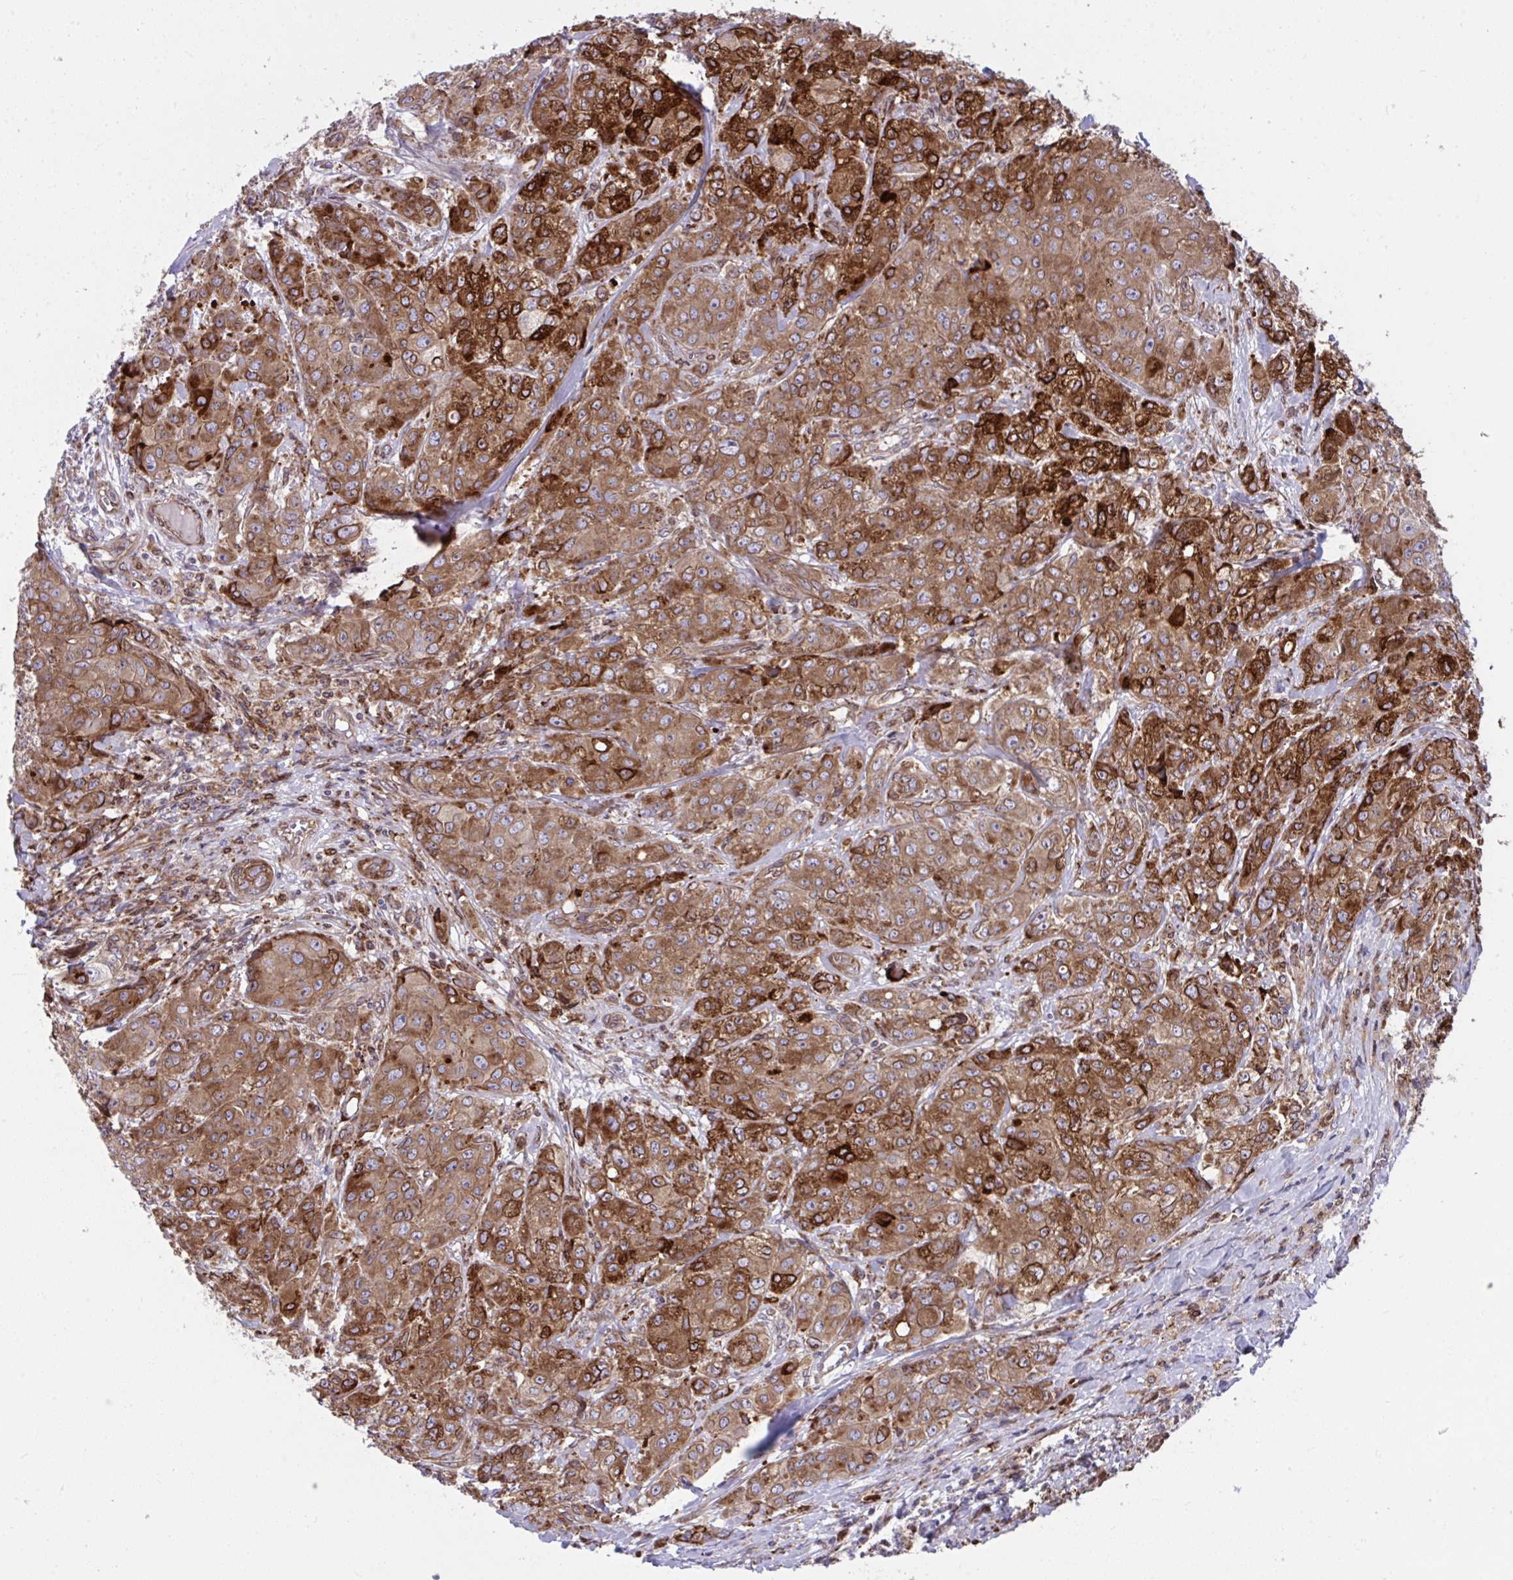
{"staining": {"intensity": "moderate", "quantity": ">75%", "location": "cytoplasmic/membranous"}, "tissue": "breast cancer", "cell_type": "Tumor cells", "image_type": "cancer", "snomed": [{"axis": "morphology", "description": "Normal tissue, NOS"}, {"axis": "morphology", "description": "Duct carcinoma"}, {"axis": "topography", "description": "Breast"}], "caption": "Protein expression analysis of human breast cancer (infiltrating ductal carcinoma) reveals moderate cytoplasmic/membranous expression in approximately >75% of tumor cells.", "gene": "STIM2", "patient": {"sex": "female", "age": 43}}